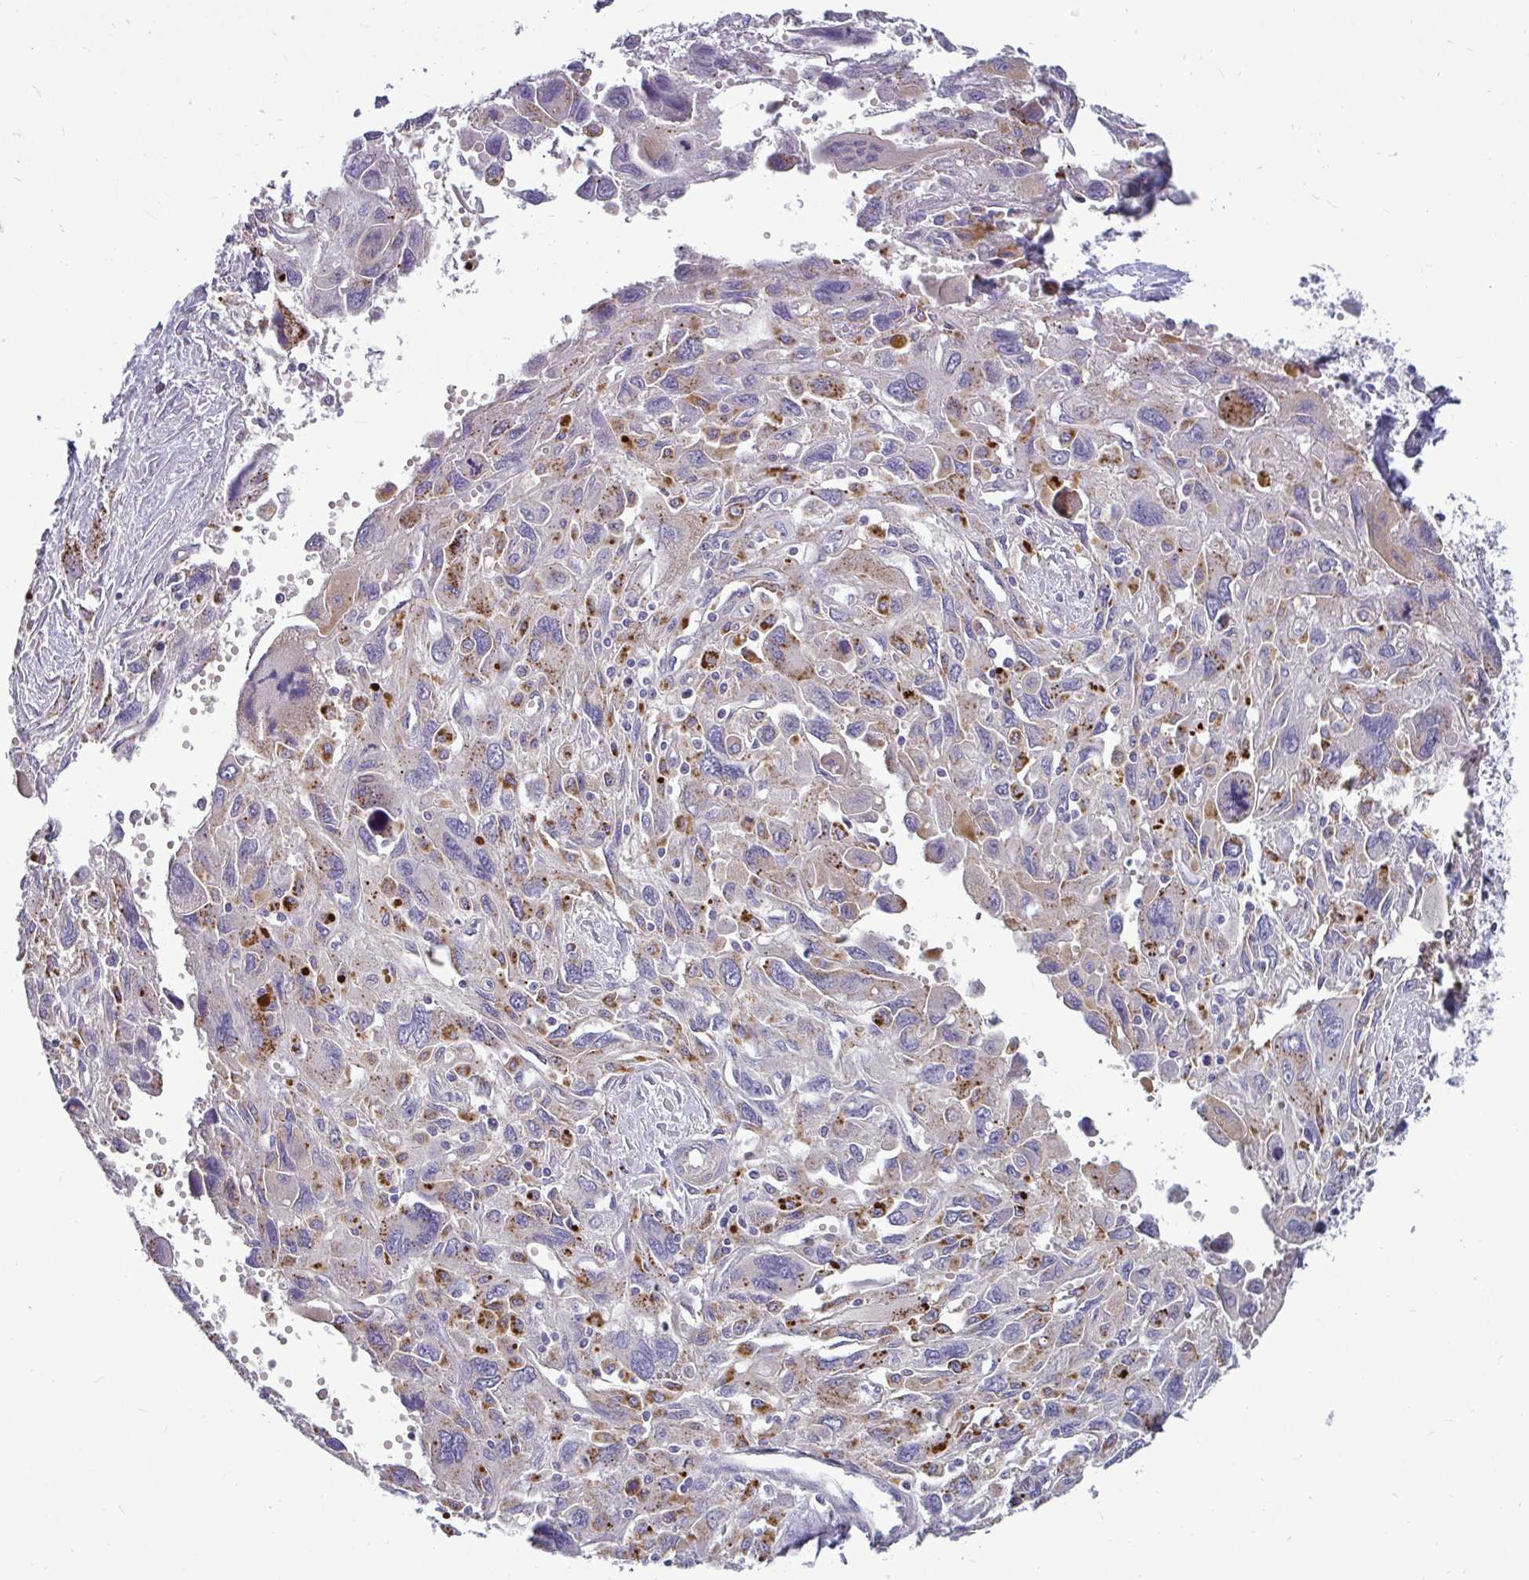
{"staining": {"intensity": "moderate", "quantity": "<25%", "location": "cytoplasmic/membranous"}, "tissue": "pancreatic cancer", "cell_type": "Tumor cells", "image_type": "cancer", "snomed": [{"axis": "morphology", "description": "Adenocarcinoma, NOS"}, {"axis": "topography", "description": "Pancreas"}], "caption": "Immunohistochemical staining of pancreatic cancer shows low levels of moderate cytoplasmic/membranous positivity in approximately <25% of tumor cells.", "gene": "CTSZ", "patient": {"sex": "female", "age": 47}}